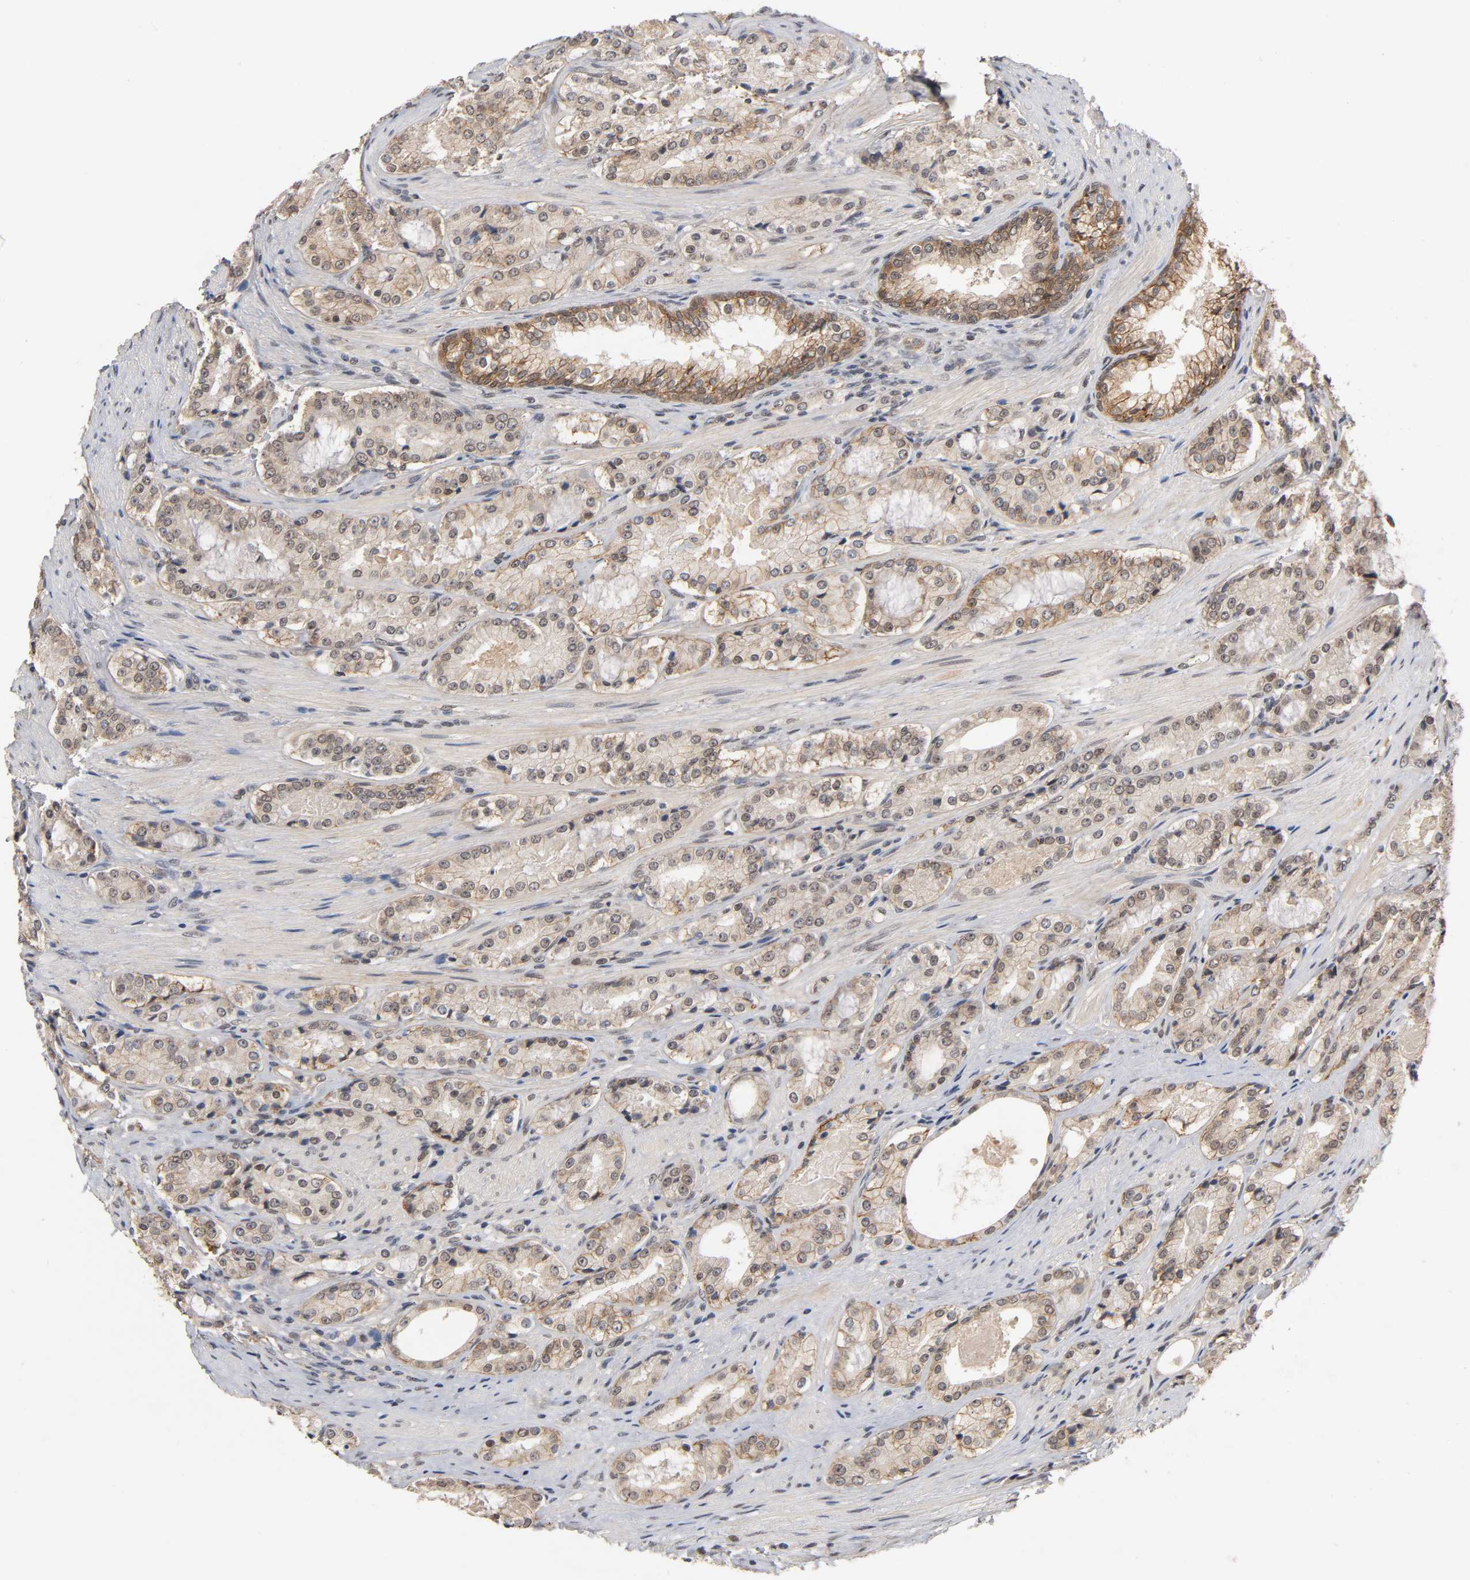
{"staining": {"intensity": "moderate", "quantity": ">75%", "location": "cytoplasmic/membranous"}, "tissue": "prostate cancer", "cell_type": "Tumor cells", "image_type": "cancer", "snomed": [{"axis": "morphology", "description": "Adenocarcinoma, High grade"}, {"axis": "topography", "description": "Prostate"}], "caption": "Protein expression analysis of prostate cancer (high-grade adenocarcinoma) reveals moderate cytoplasmic/membranous positivity in approximately >75% of tumor cells. Nuclei are stained in blue.", "gene": "HTR1E", "patient": {"sex": "male", "age": 72}}